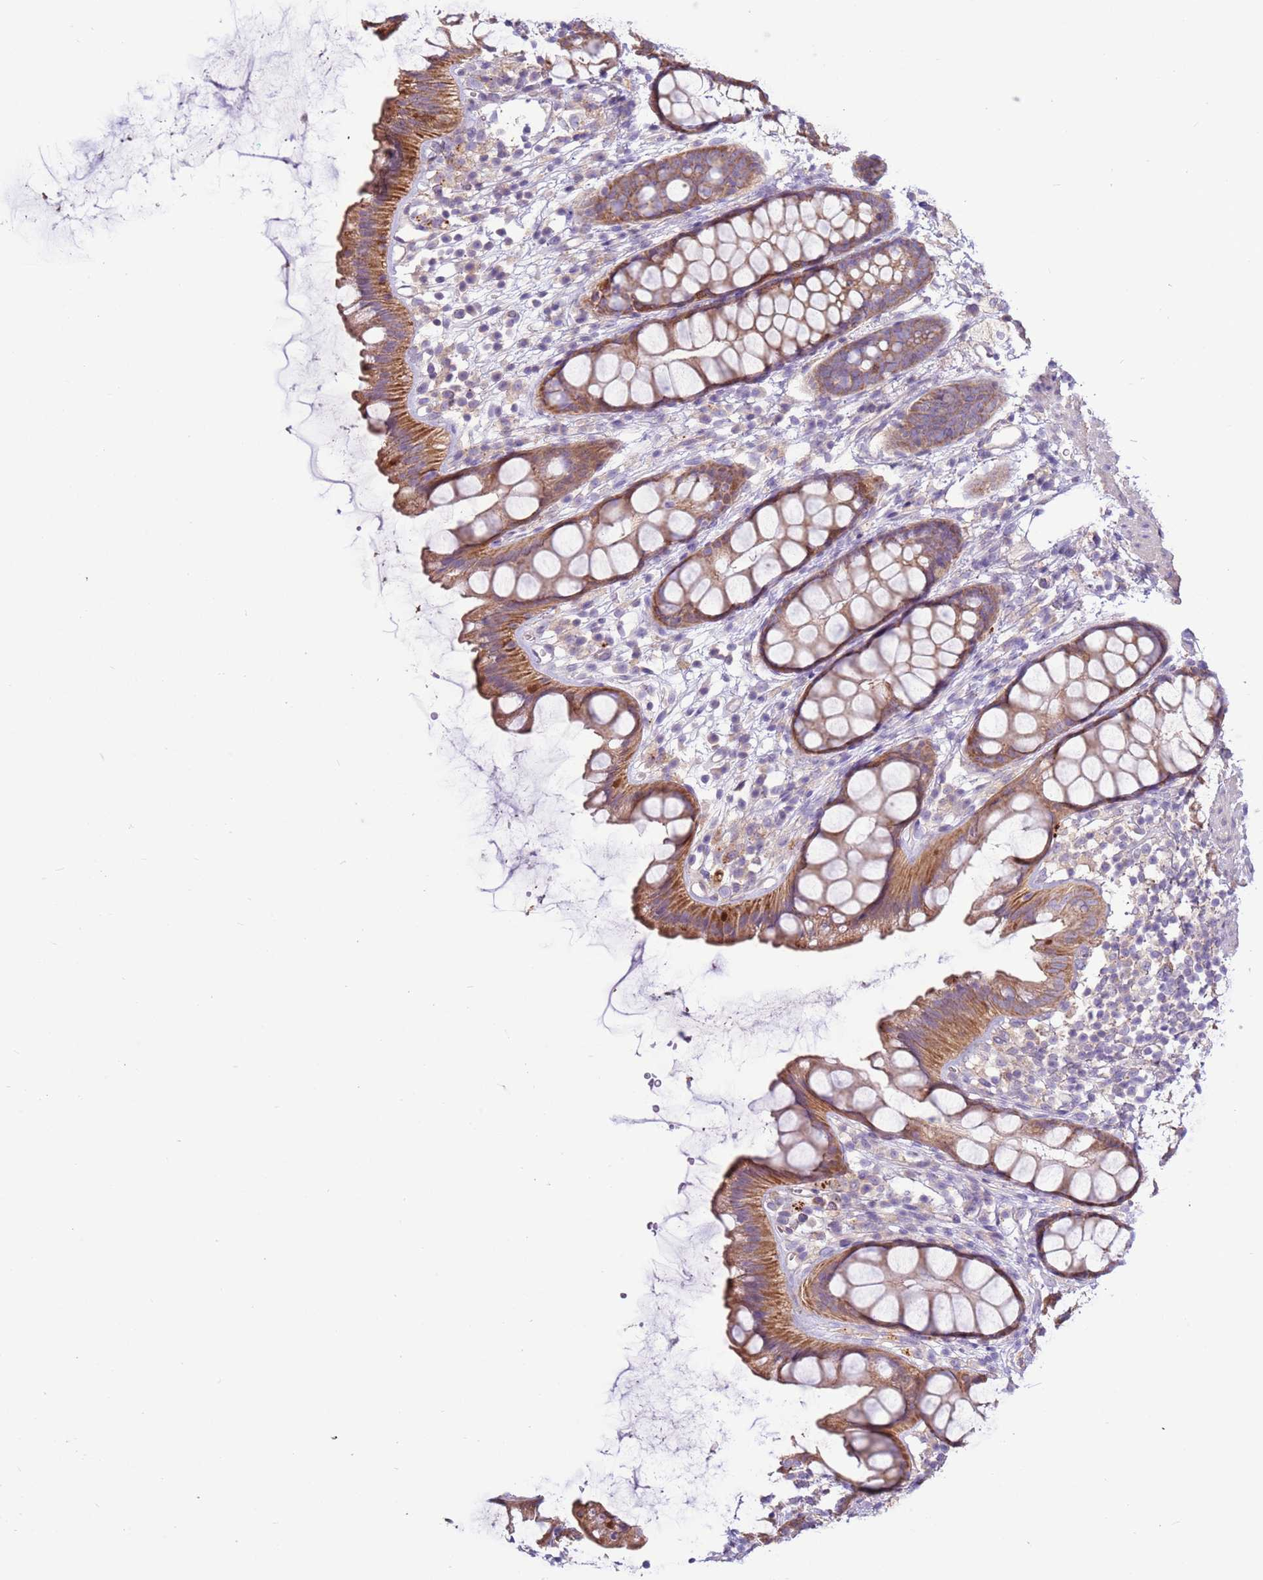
{"staining": {"intensity": "moderate", "quantity": ">75%", "location": "cytoplasmic/membranous"}, "tissue": "rectum", "cell_type": "Glandular cells", "image_type": "normal", "snomed": [{"axis": "morphology", "description": "Normal tissue, NOS"}, {"axis": "topography", "description": "Rectum"}], "caption": "An immunohistochemistry (IHC) histopathology image of normal tissue is shown. Protein staining in brown labels moderate cytoplasmic/membranous positivity in rectum within glandular cells.", "gene": "EVA1B", "patient": {"sex": "female", "age": 65}}